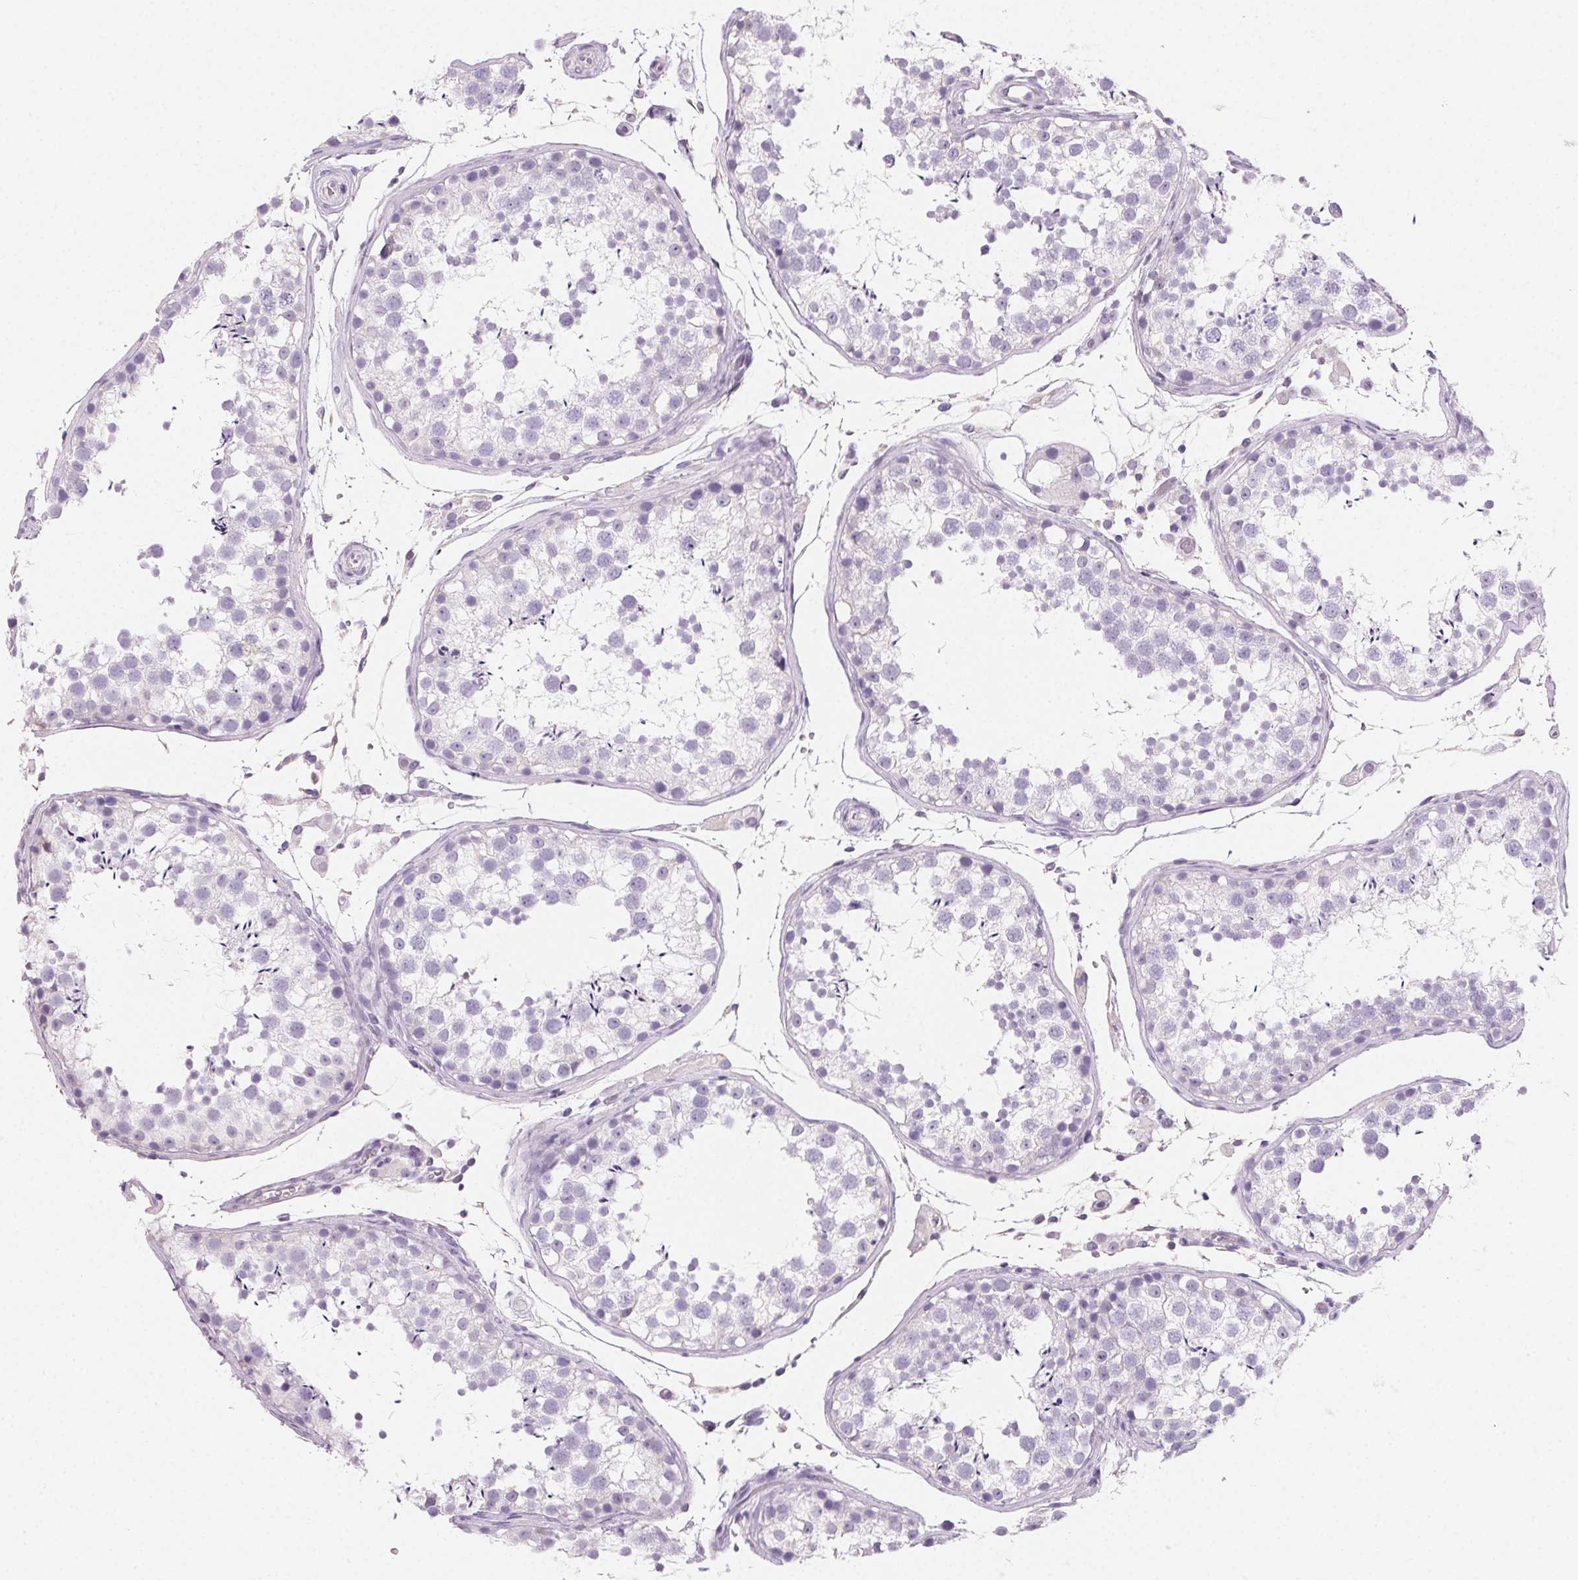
{"staining": {"intensity": "negative", "quantity": "none", "location": "none"}, "tissue": "testis", "cell_type": "Cells in seminiferous ducts", "image_type": "normal", "snomed": [{"axis": "morphology", "description": "Normal tissue, NOS"}, {"axis": "topography", "description": "Testis"}], "caption": "Protein analysis of benign testis displays no significant positivity in cells in seminiferous ducts.", "gene": "PRSS1", "patient": {"sex": "male", "age": 29}}